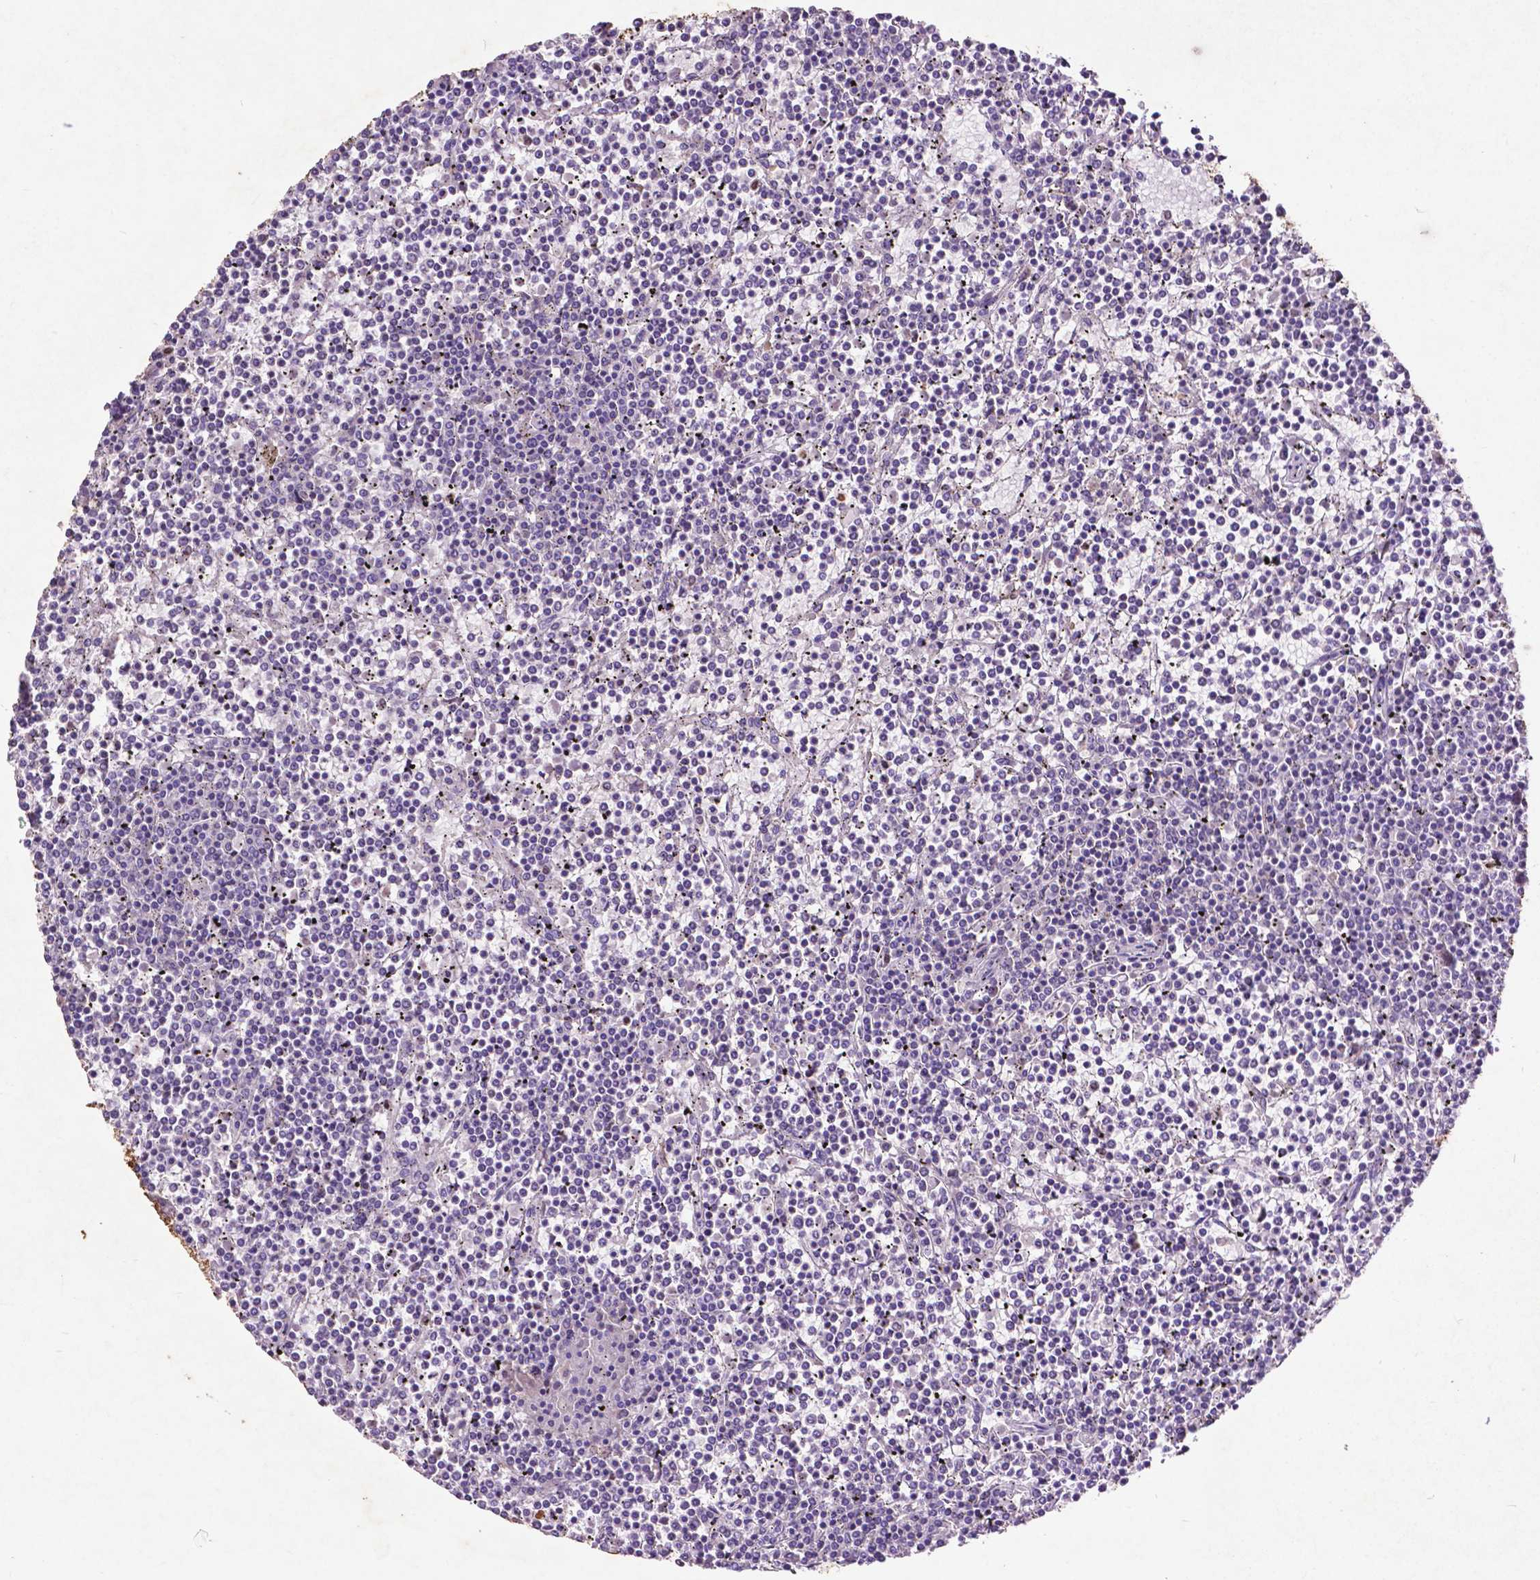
{"staining": {"intensity": "negative", "quantity": "none", "location": "none"}, "tissue": "lymphoma", "cell_type": "Tumor cells", "image_type": "cancer", "snomed": [{"axis": "morphology", "description": "Malignant lymphoma, non-Hodgkin's type, Low grade"}, {"axis": "topography", "description": "Spleen"}], "caption": "Photomicrograph shows no protein positivity in tumor cells of lymphoma tissue. Nuclei are stained in blue.", "gene": "THEGL", "patient": {"sex": "female", "age": 19}}